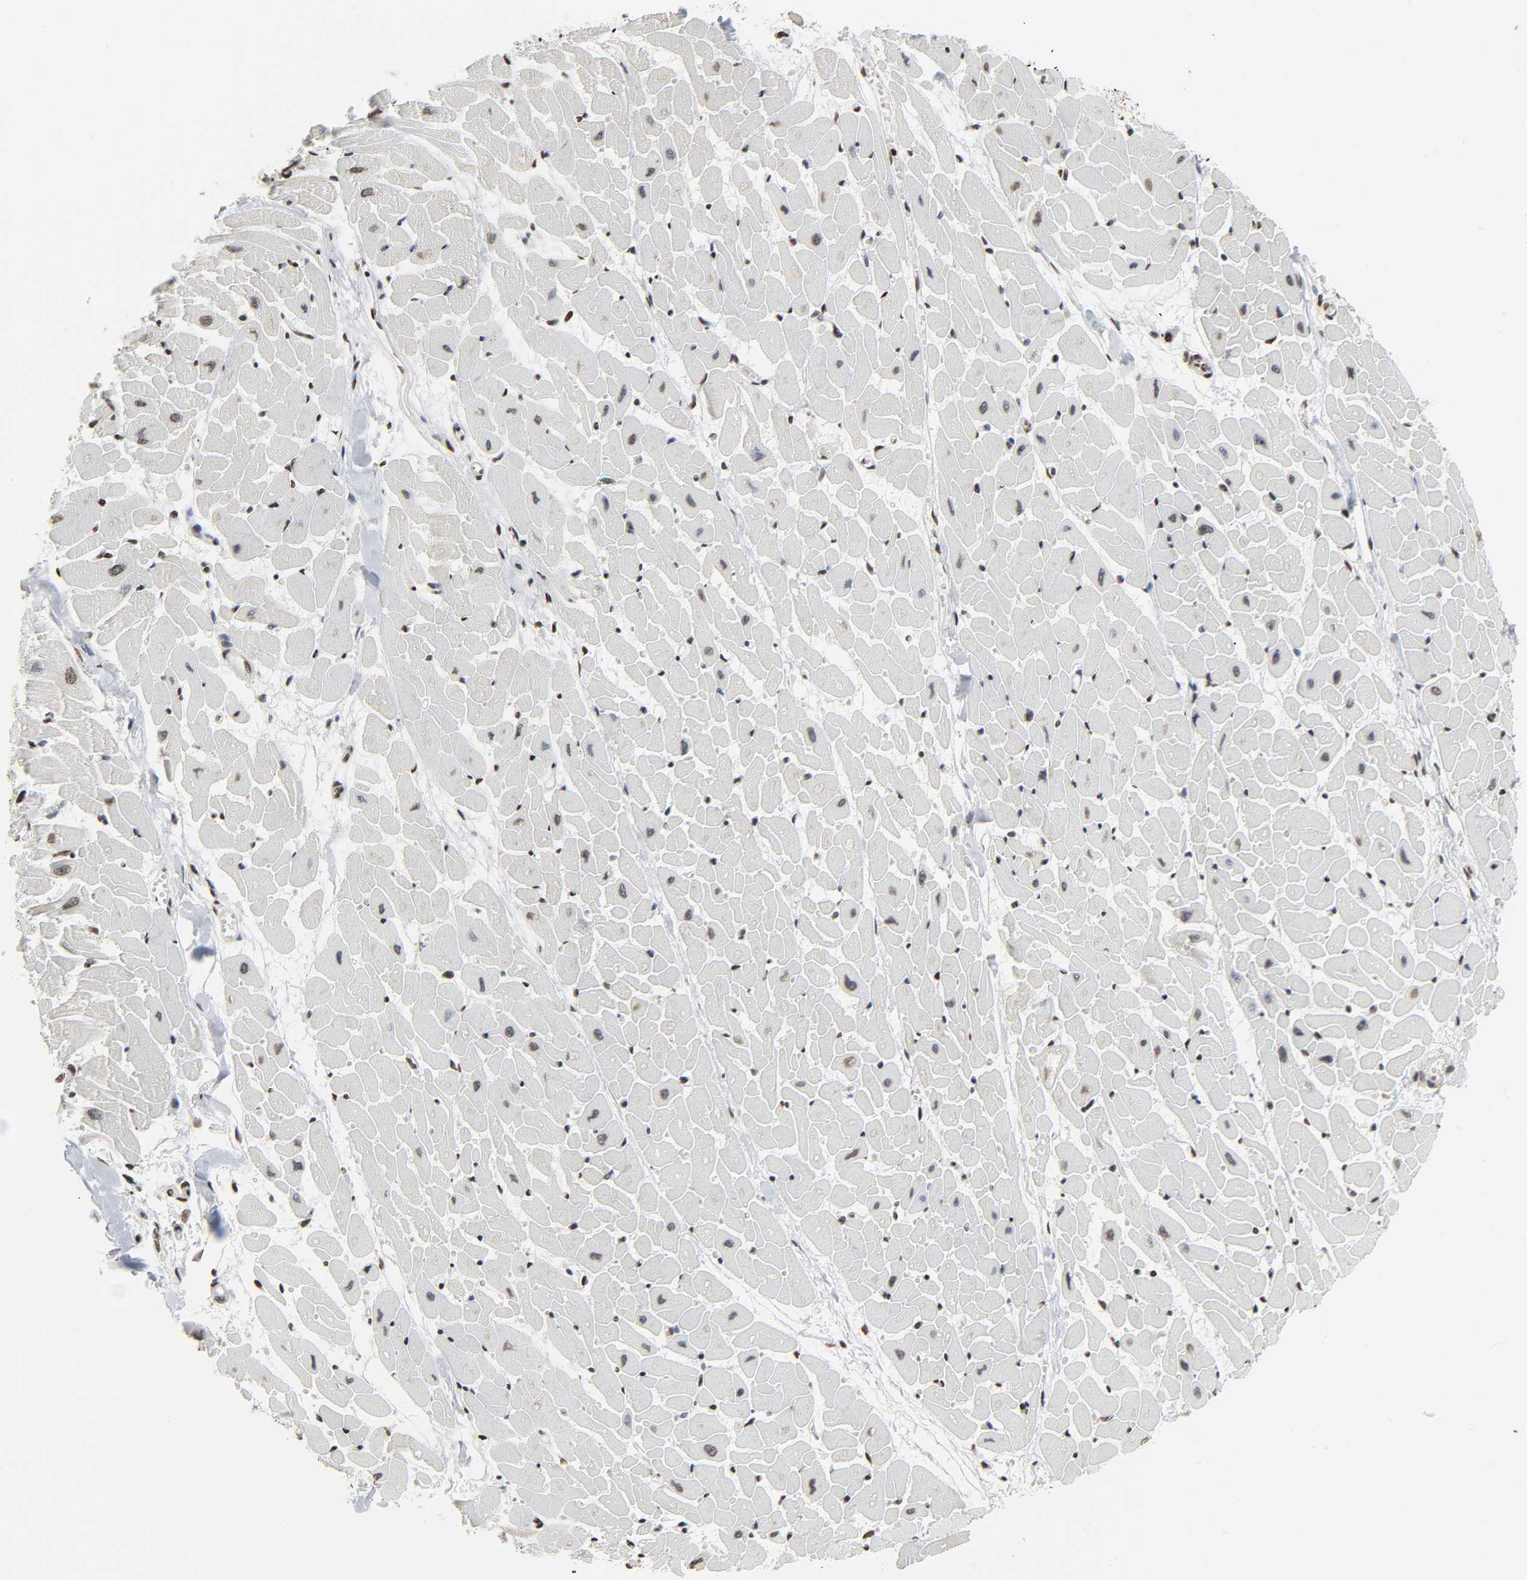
{"staining": {"intensity": "moderate", "quantity": ">75%", "location": "nuclear"}, "tissue": "heart muscle", "cell_type": "Cardiomyocytes", "image_type": "normal", "snomed": [{"axis": "morphology", "description": "Normal tissue, NOS"}, {"axis": "topography", "description": "Heart"}], "caption": "Moderate nuclear positivity is identified in approximately >75% of cardiomyocytes in normal heart muscle.", "gene": "ELAVL1", "patient": {"sex": "female", "age": 19}}